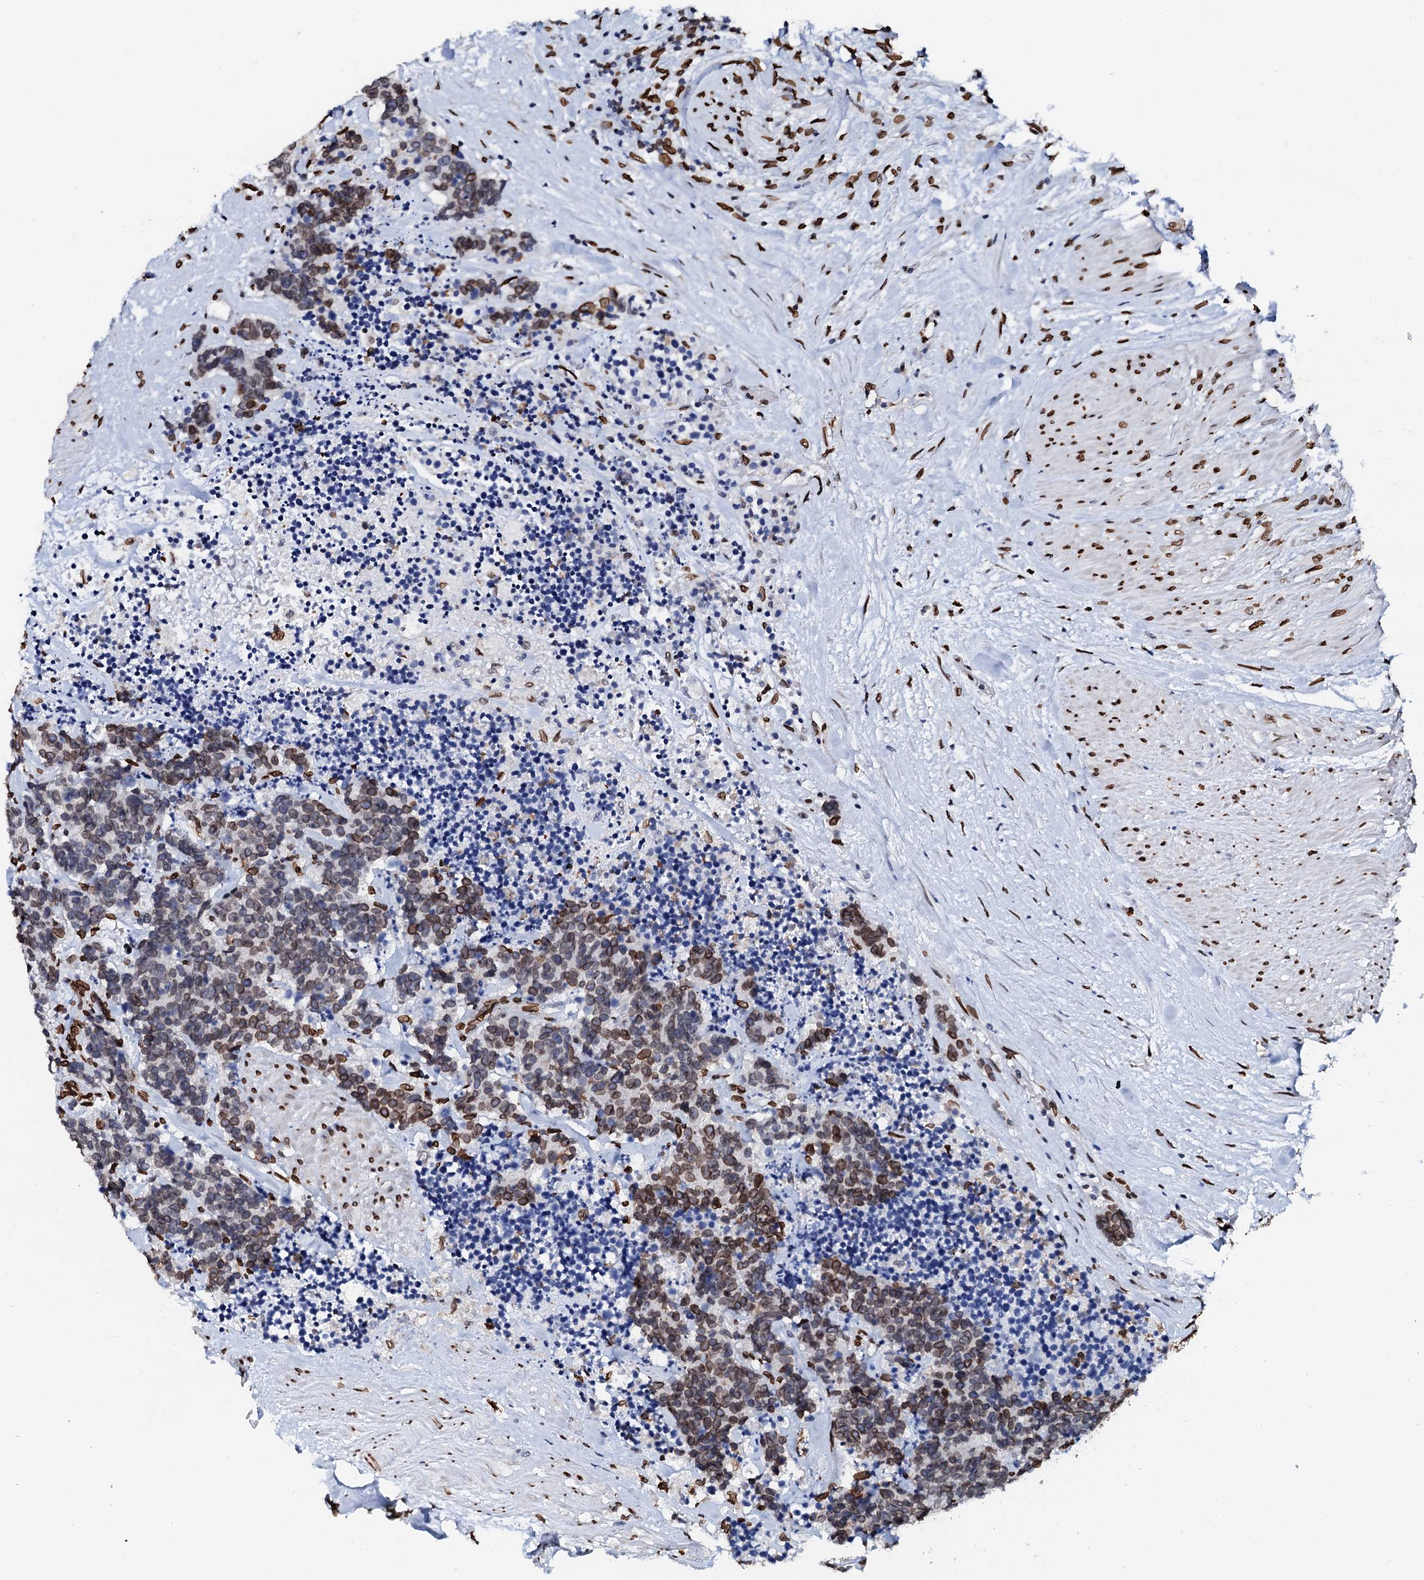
{"staining": {"intensity": "moderate", "quantity": "25%-75%", "location": "cytoplasmic/membranous,nuclear"}, "tissue": "carcinoid", "cell_type": "Tumor cells", "image_type": "cancer", "snomed": [{"axis": "morphology", "description": "Carcinoma, NOS"}, {"axis": "morphology", "description": "Carcinoid, malignant, NOS"}, {"axis": "topography", "description": "Urinary bladder"}], "caption": "The micrograph reveals a brown stain indicating the presence of a protein in the cytoplasmic/membranous and nuclear of tumor cells in carcinoid.", "gene": "KATNAL2", "patient": {"sex": "male", "age": 57}}